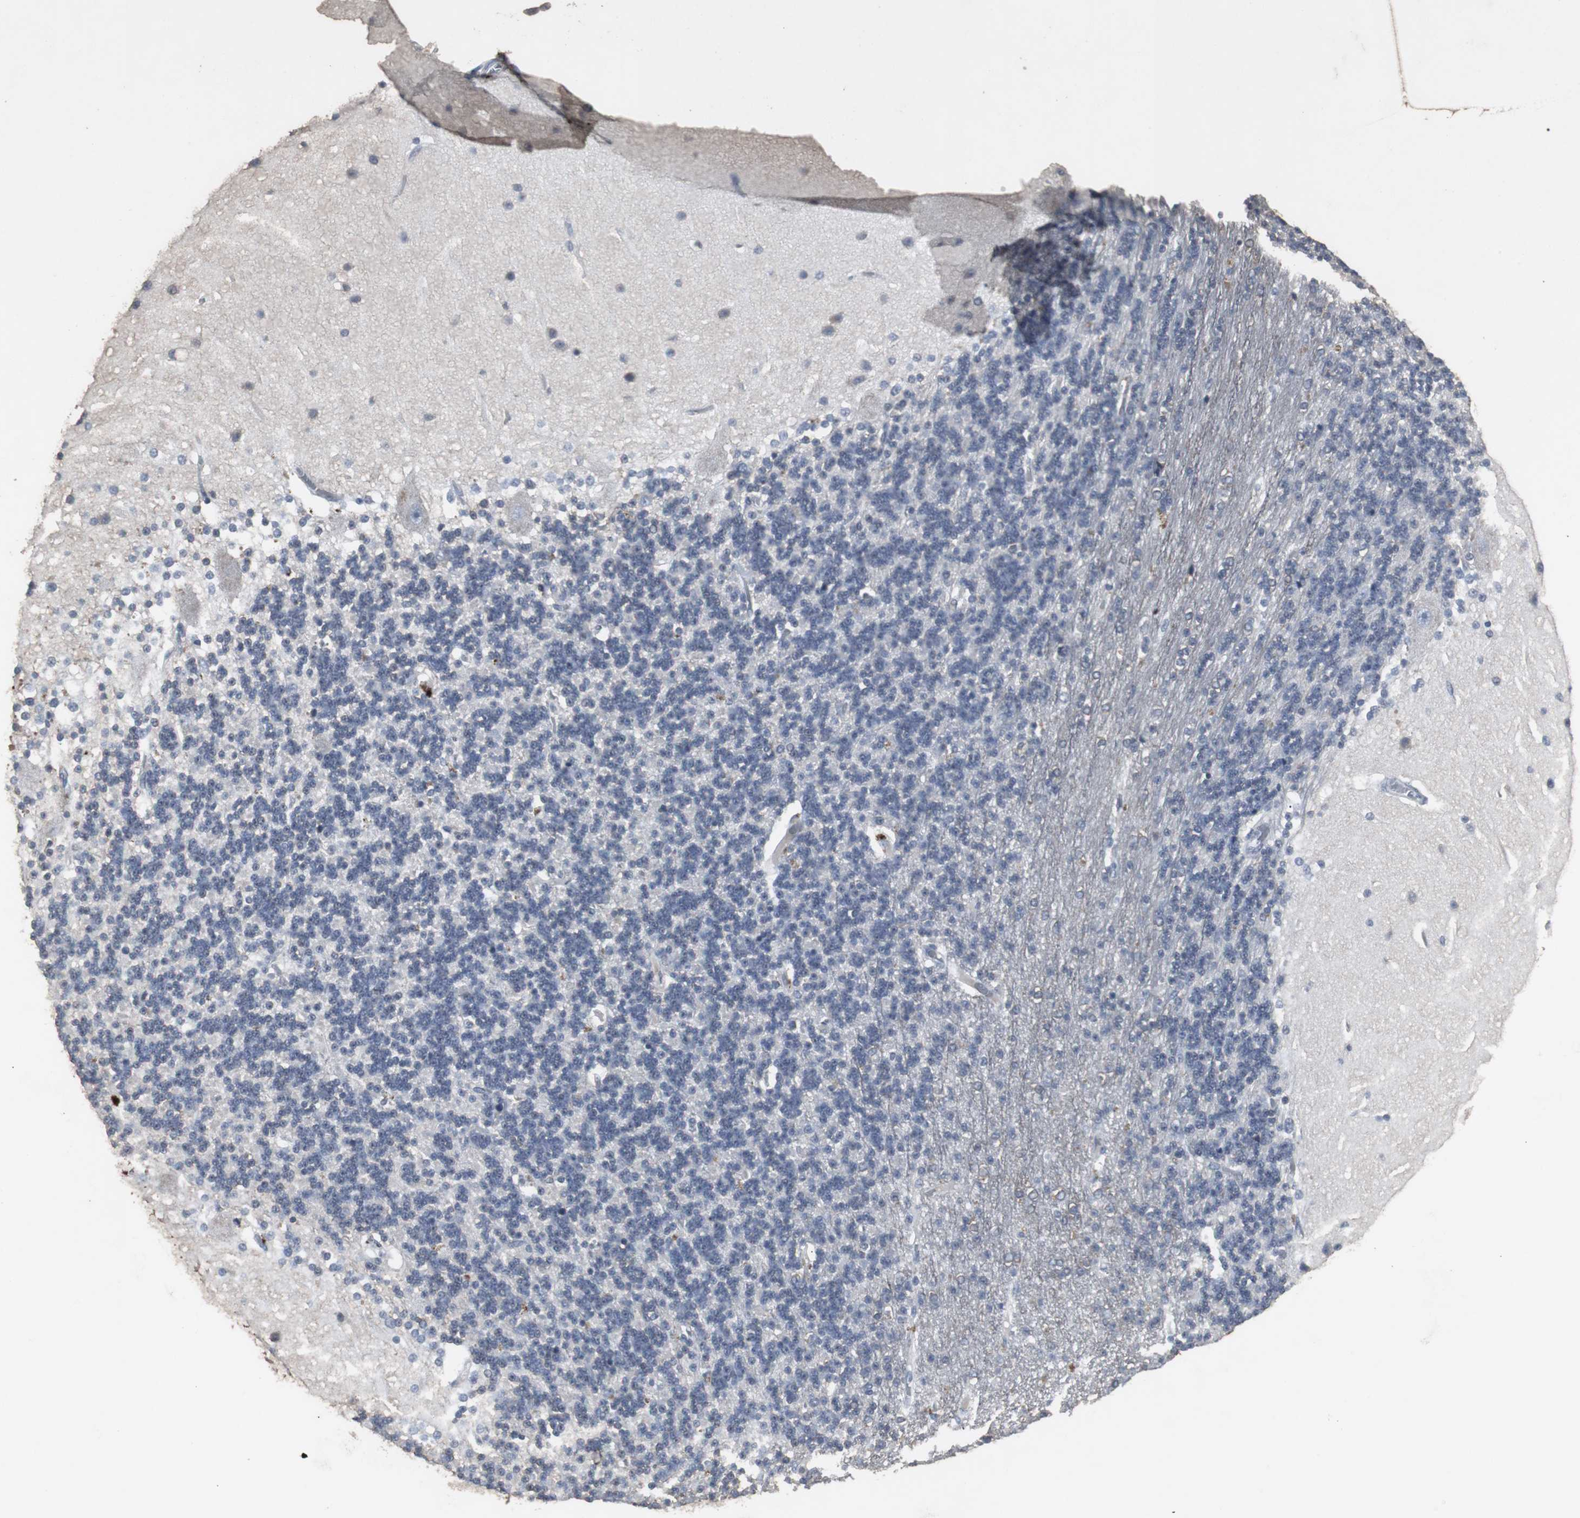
{"staining": {"intensity": "negative", "quantity": "none", "location": "none"}, "tissue": "cerebellum", "cell_type": "Cells in granular layer", "image_type": "normal", "snomed": [{"axis": "morphology", "description": "Normal tissue, NOS"}, {"axis": "topography", "description": "Cerebellum"}], "caption": "This is an immunohistochemistry (IHC) image of benign human cerebellum. There is no staining in cells in granular layer.", "gene": "ACAA1", "patient": {"sex": "female", "age": 54}}